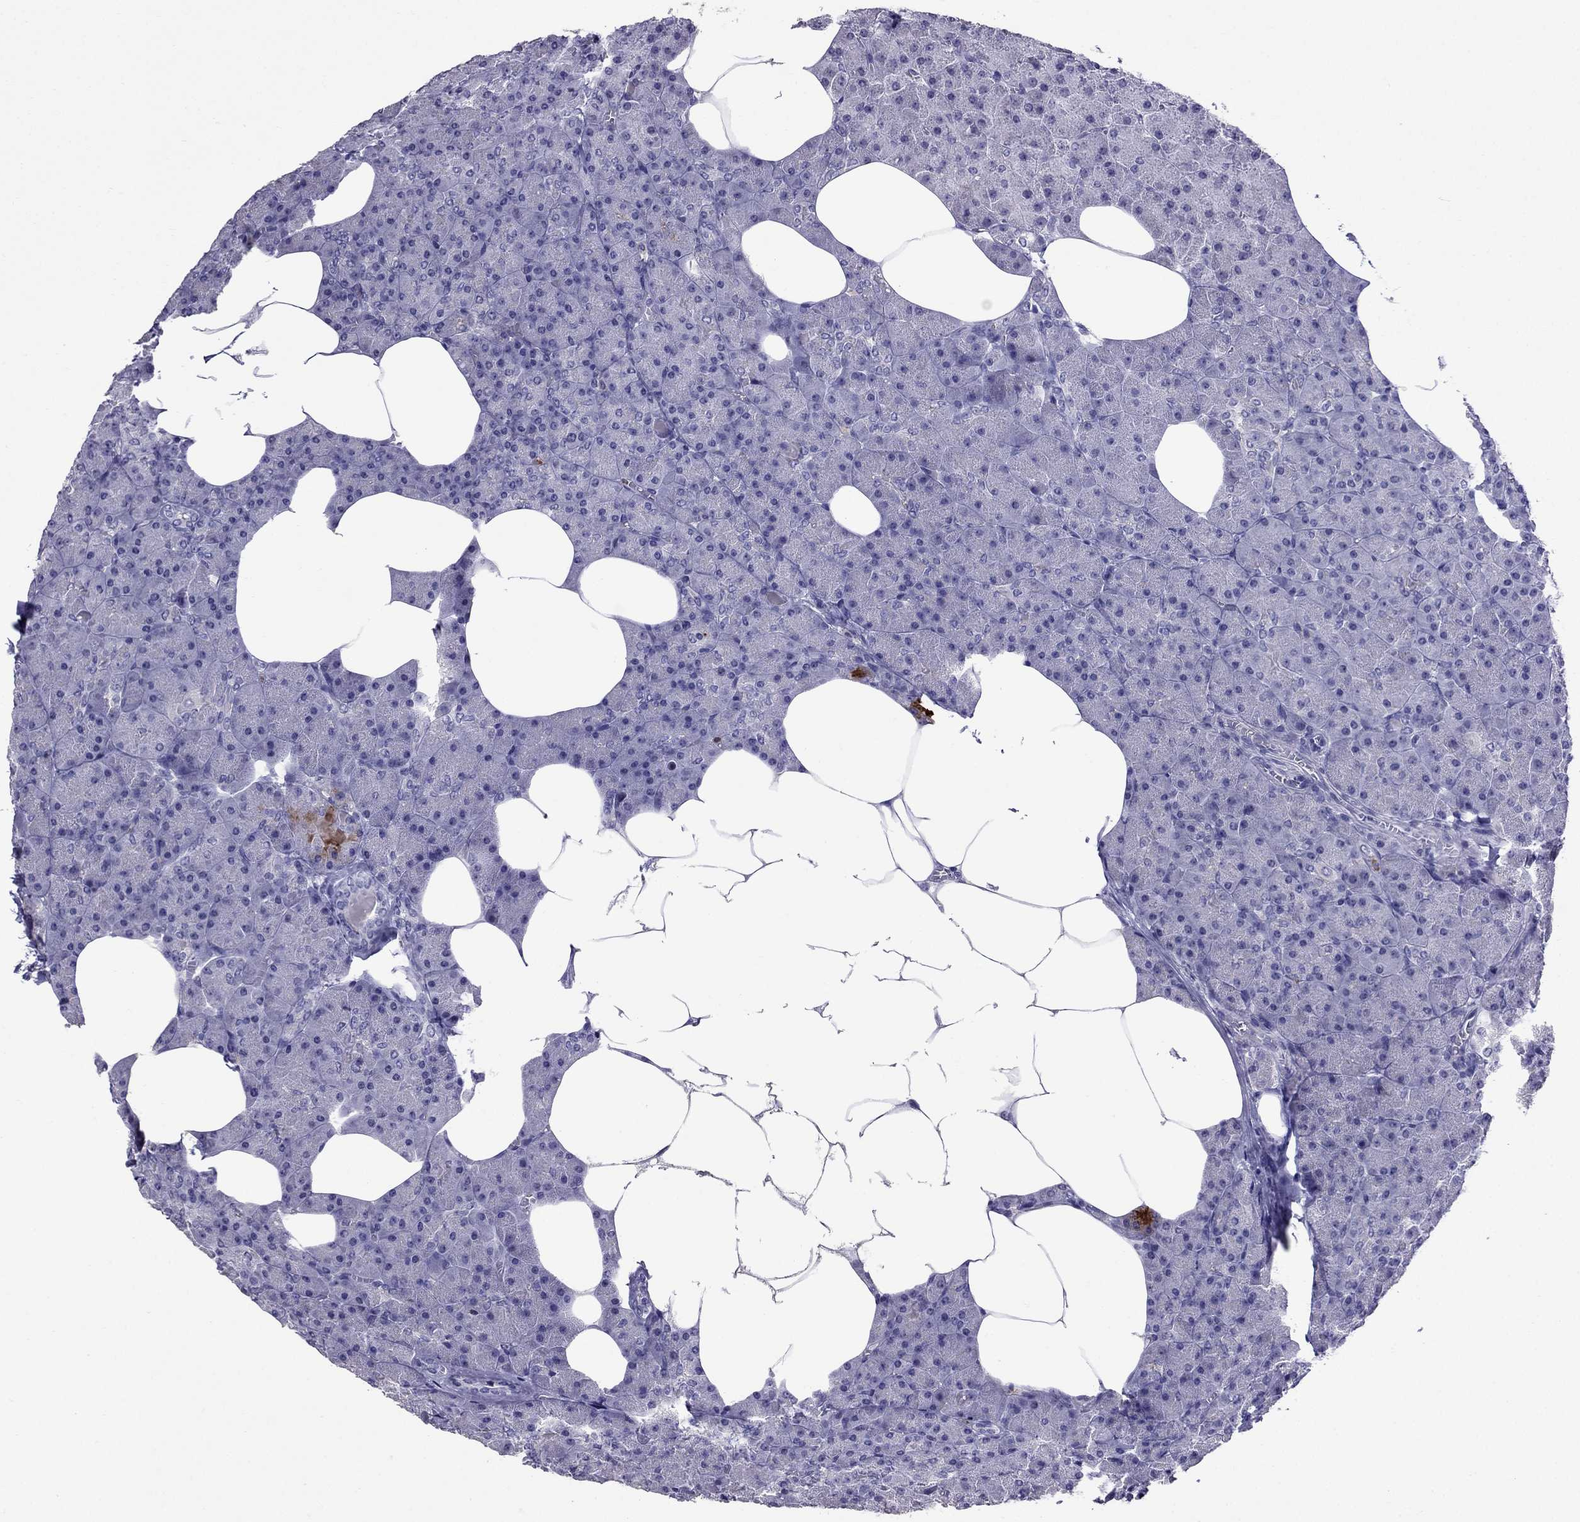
{"staining": {"intensity": "negative", "quantity": "none", "location": "none"}, "tissue": "pancreas", "cell_type": "Exocrine glandular cells", "image_type": "normal", "snomed": [{"axis": "morphology", "description": "Normal tissue, NOS"}, {"axis": "topography", "description": "Pancreas"}], "caption": "This is a photomicrograph of IHC staining of unremarkable pancreas, which shows no positivity in exocrine glandular cells. (DAB IHC visualized using brightfield microscopy, high magnification).", "gene": "OLFM4", "patient": {"sex": "female", "age": 45}}